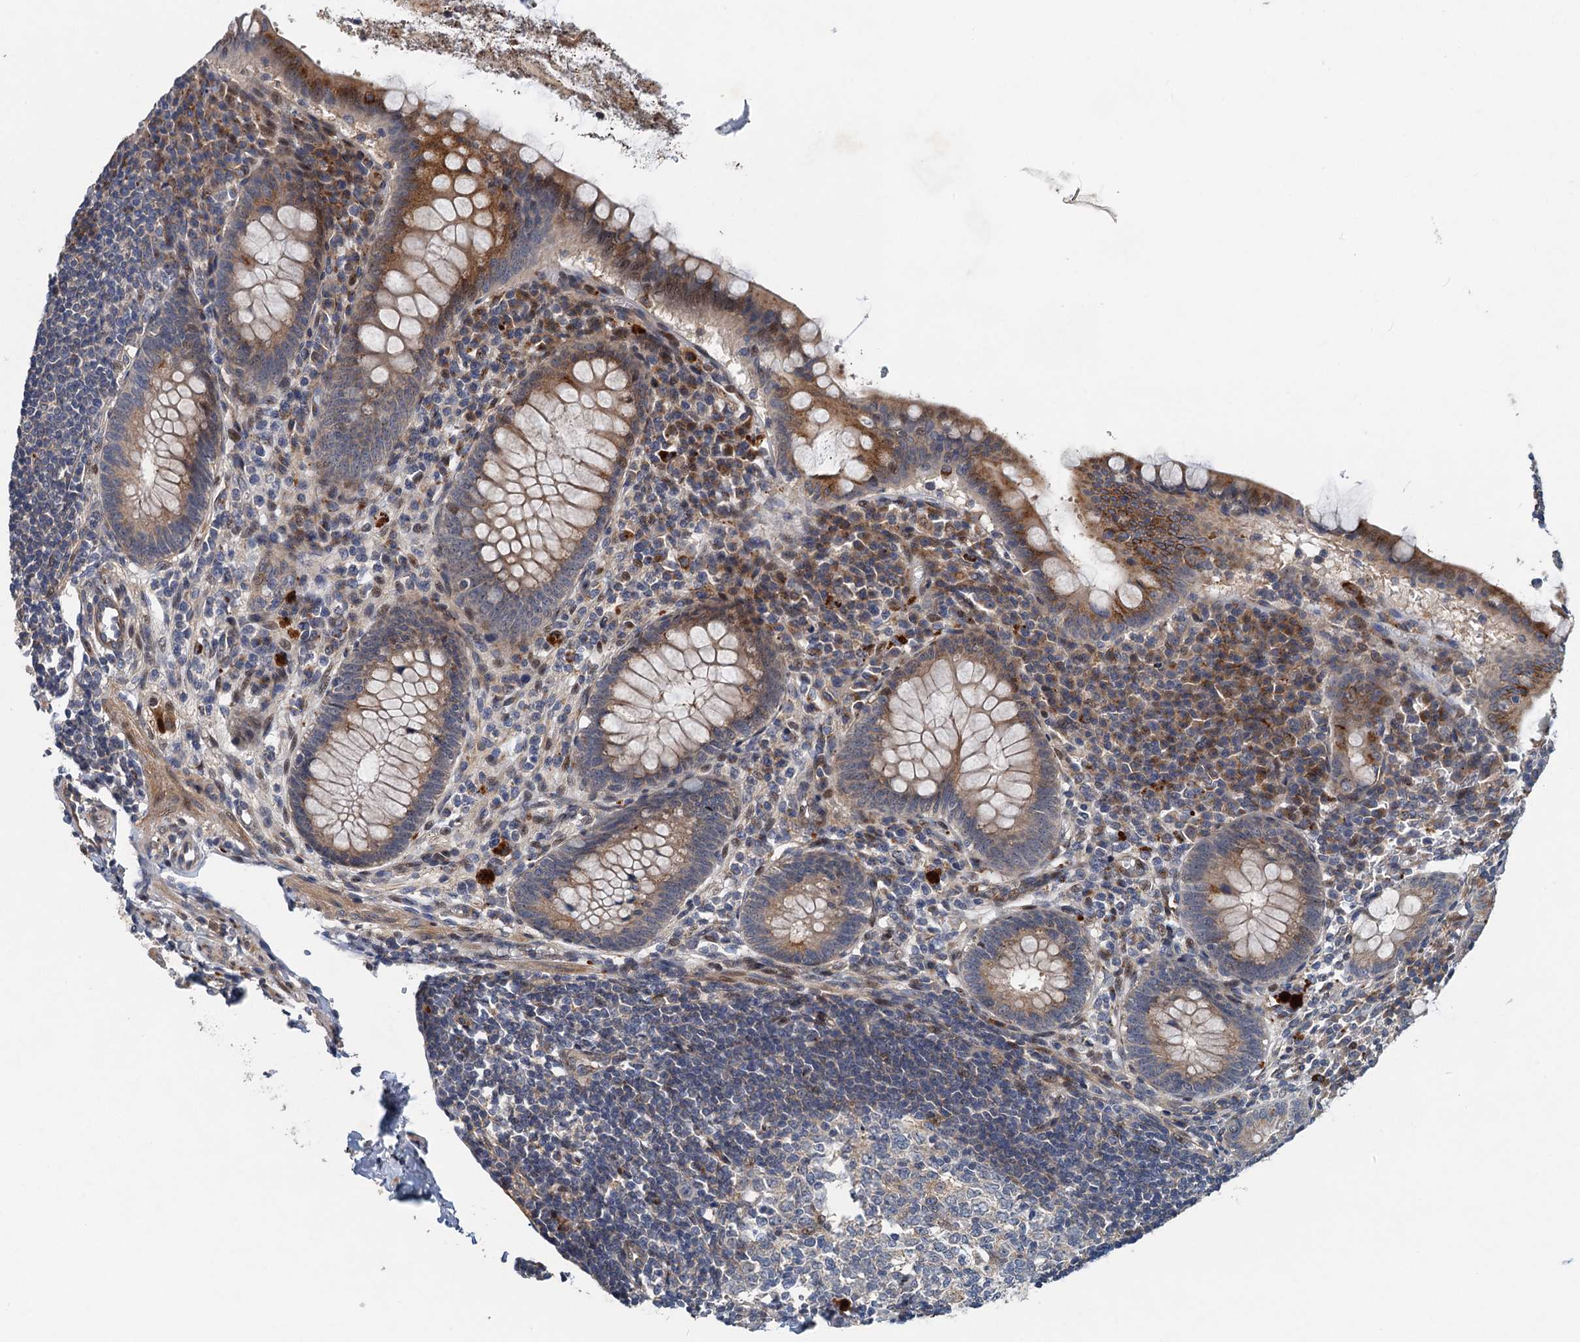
{"staining": {"intensity": "moderate", "quantity": ">75%", "location": "cytoplasmic/membranous"}, "tissue": "appendix", "cell_type": "Glandular cells", "image_type": "normal", "snomed": [{"axis": "morphology", "description": "Normal tissue, NOS"}, {"axis": "topography", "description": "Appendix"}], "caption": "Unremarkable appendix reveals moderate cytoplasmic/membranous staining in approximately >75% of glandular cells.", "gene": "NBEA", "patient": {"sex": "female", "age": 33}}